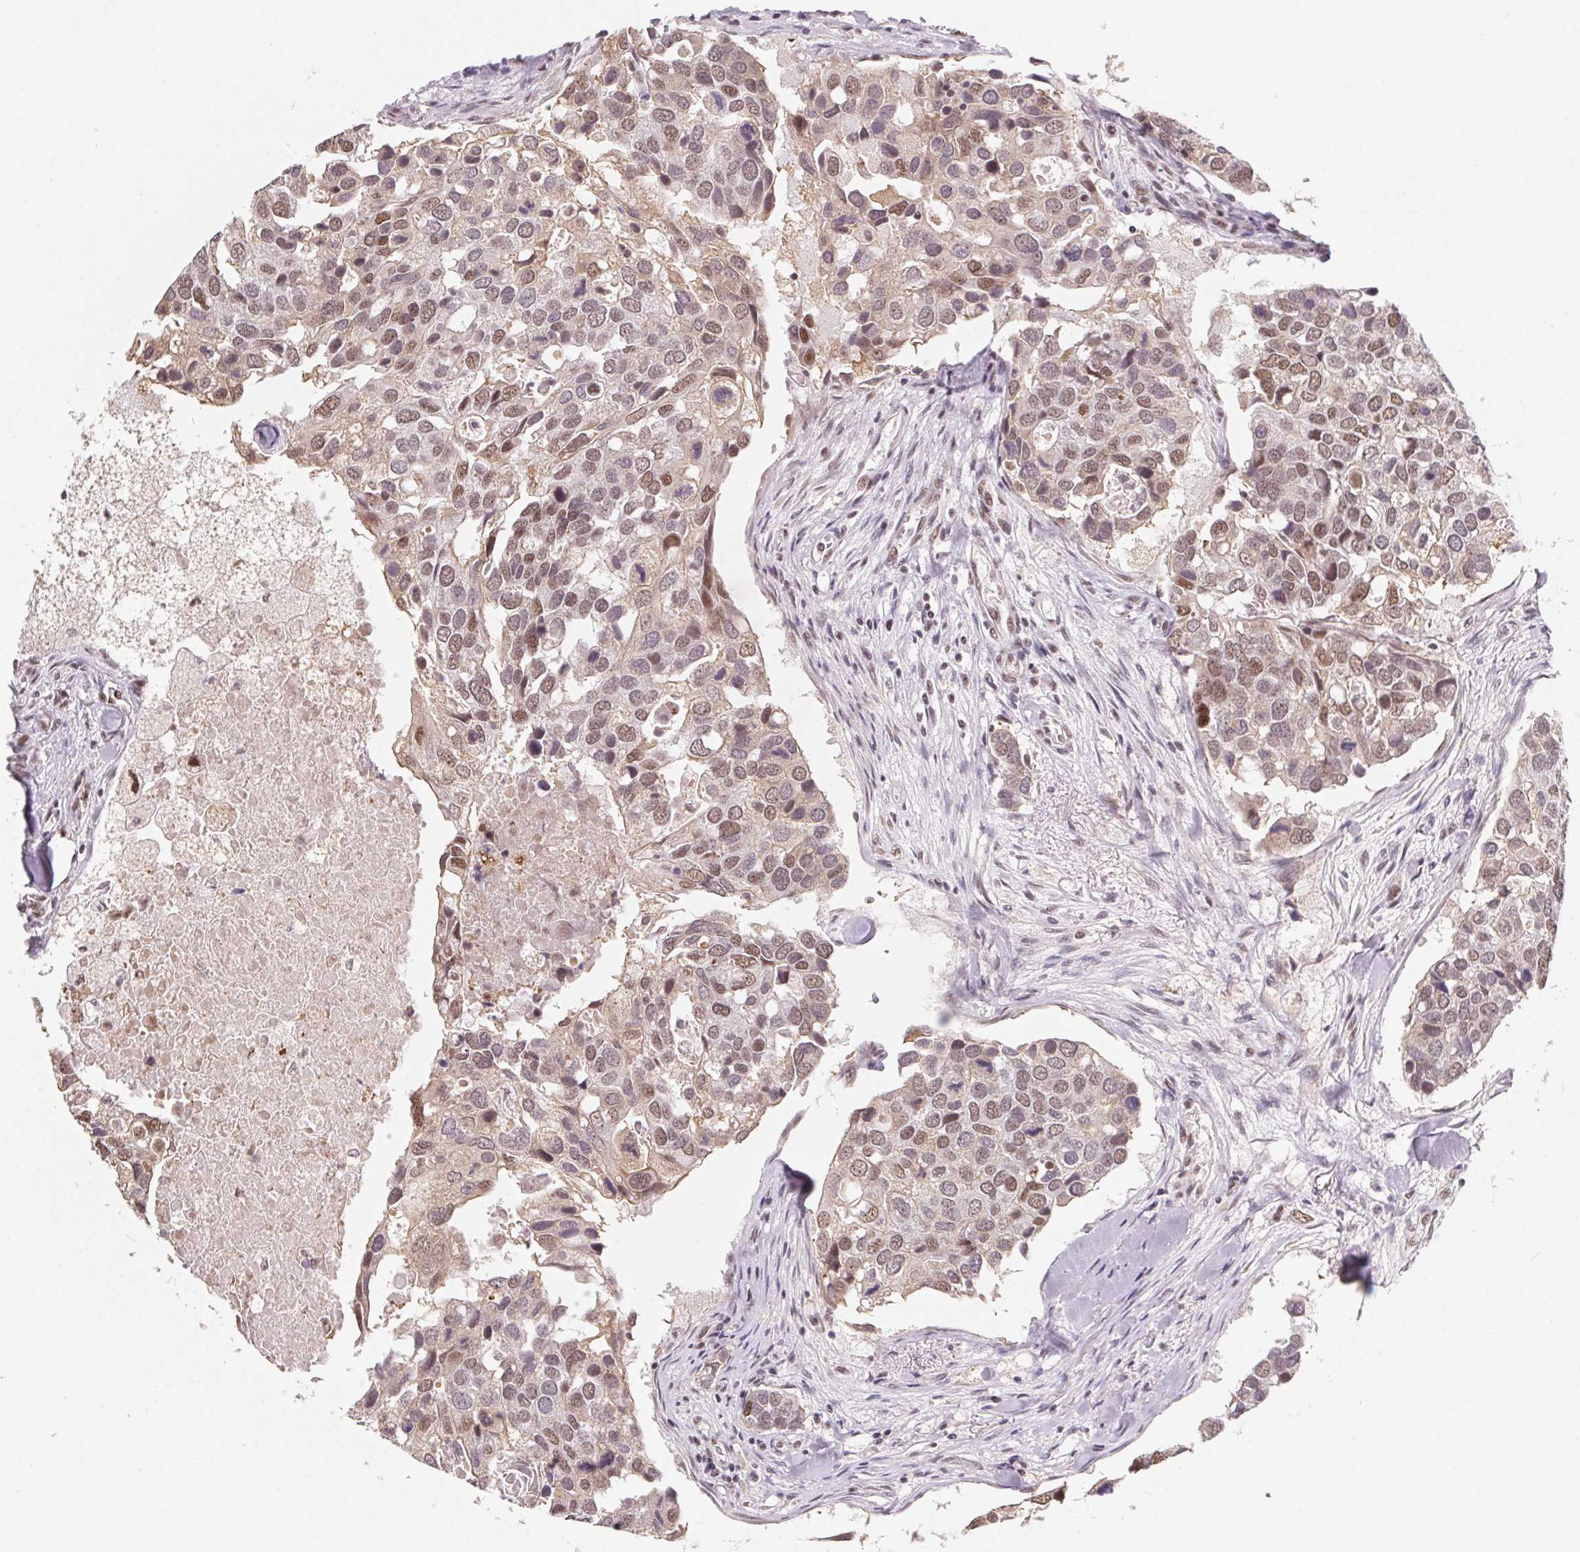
{"staining": {"intensity": "weak", "quantity": ">75%", "location": "cytoplasmic/membranous,nuclear"}, "tissue": "breast cancer", "cell_type": "Tumor cells", "image_type": "cancer", "snomed": [{"axis": "morphology", "description": "Duct carcinoma"}, {"axis": "topography", "description": "Breast"}], "caption": "IHC (DAB) staining of intraductal carcinoma (breast) exhibits weak cytoplasmic/membranous and nuclear protein staining in approximately >75% of tumor cells.", "gene": "TCERG1", "patient": {"sex": "female", "age": 83}}